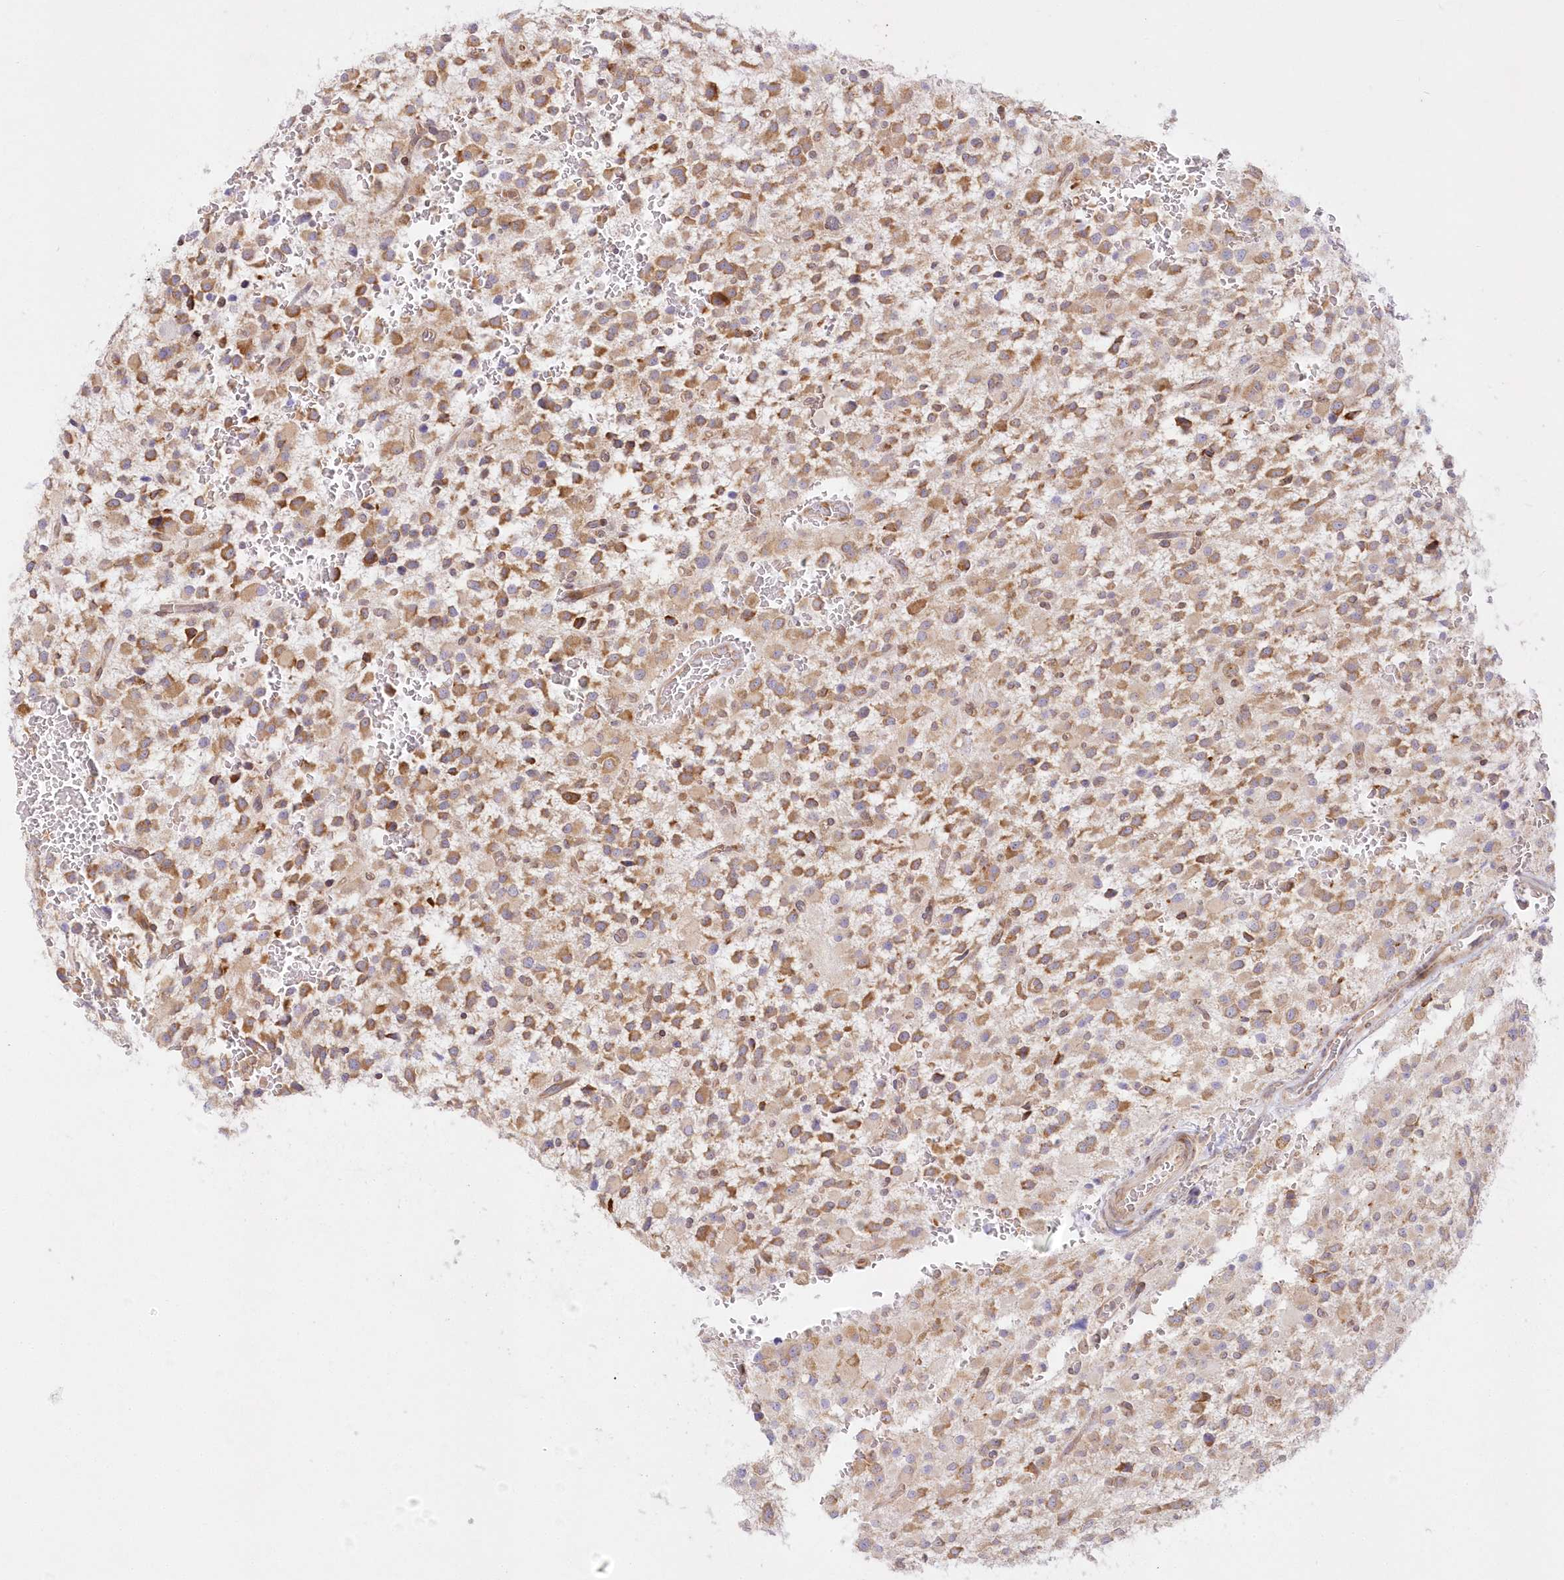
{"staining": {"intensity": "strong", "quantity": ">75%", "location": "cytoplasmic/membranous"}, "tissue": "glioma", "cell_type": "Tumor cells", "image_type": "cancer", "snomed": [{"axis": "morphology", "description": "Glioma, malignant, High grade"}, {"axis": "topography", "description": "Brain"}], "caption": "This is an image of IHC staining of malignant glioma (high-grade), which shows strong positivity in the cytoplasmic/membranous of tumor cells.", "gene": "RNPEP", "patient": {"sex": "male", "age": 34}}